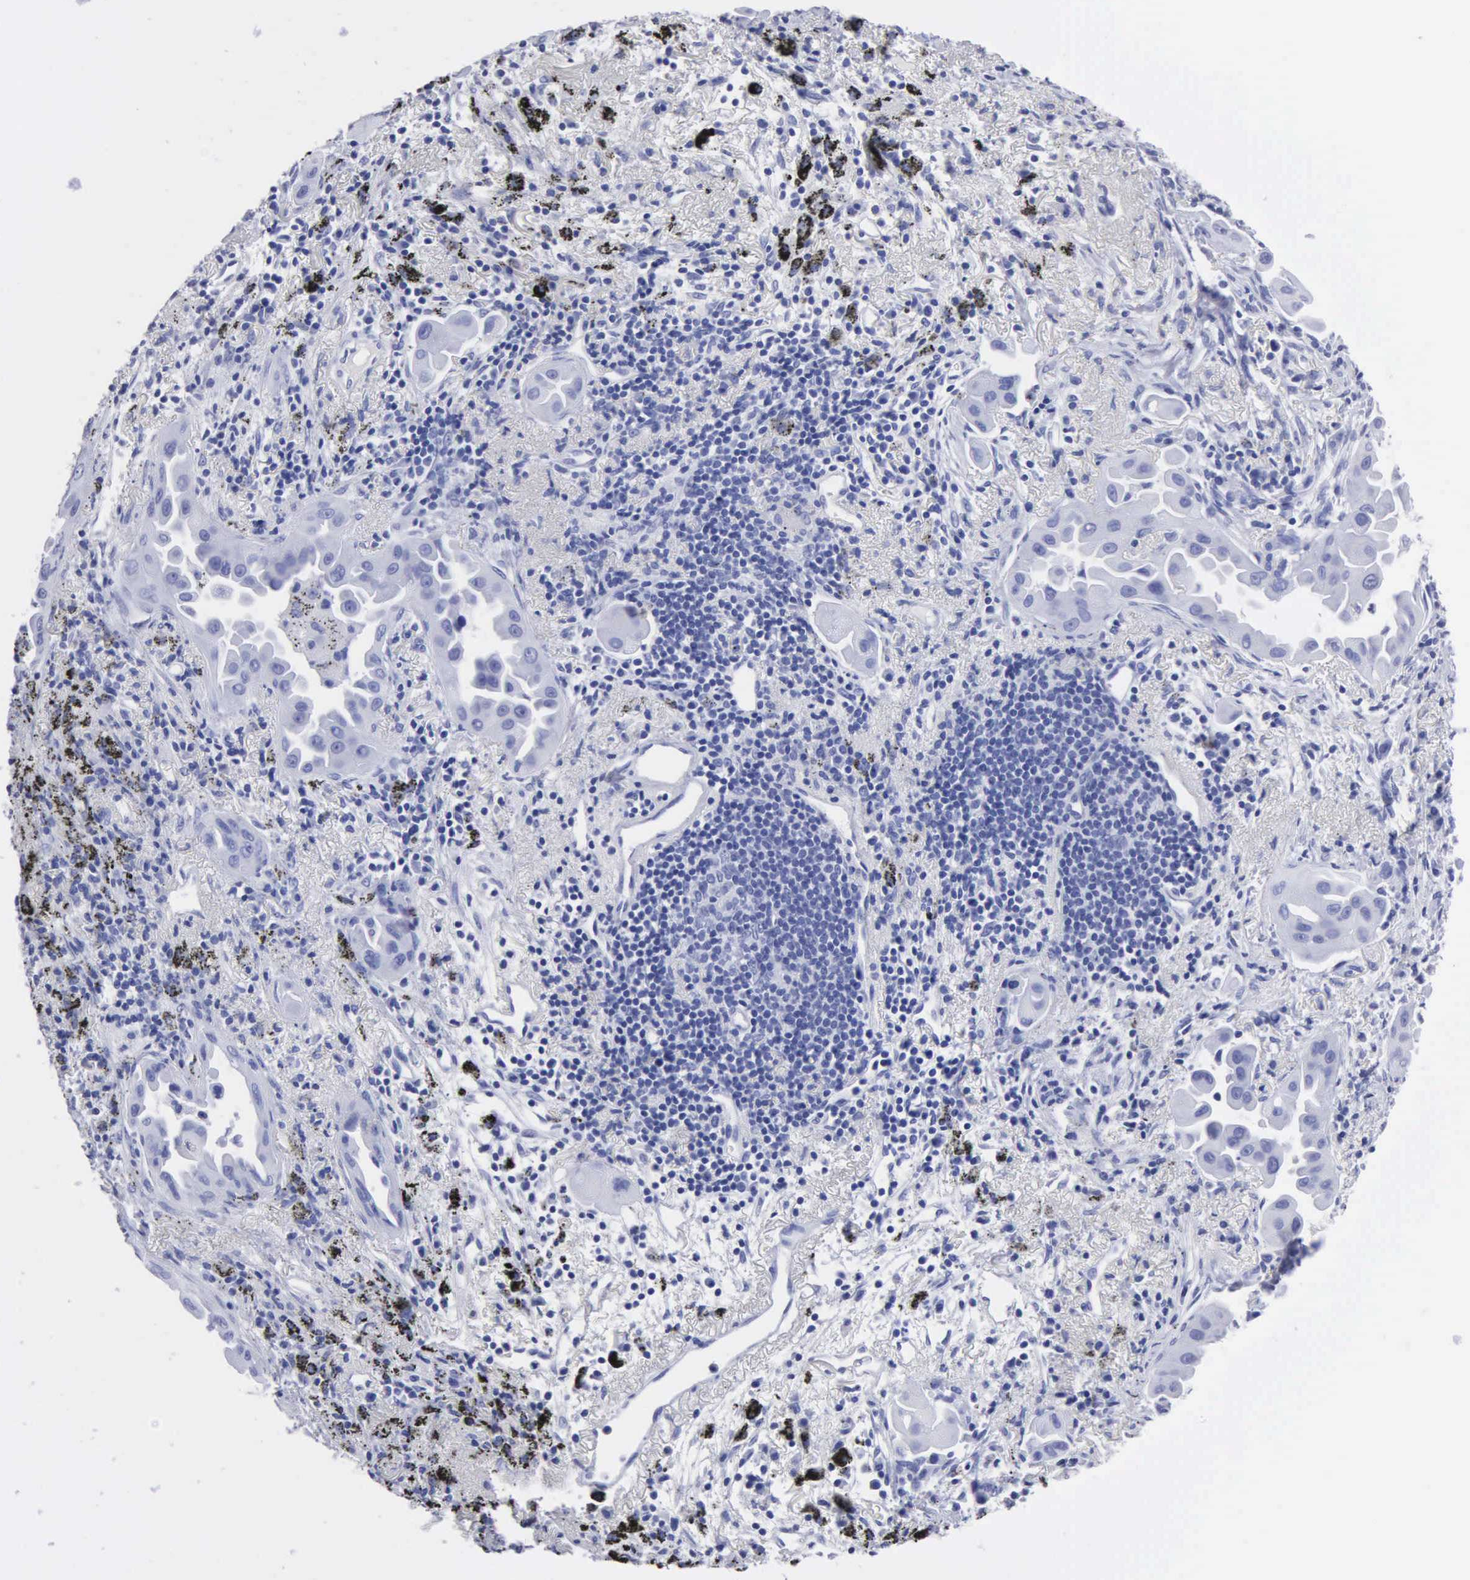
{"staining": {"intensity": "negative", "quantity": "none", "location": "none"}, "tissue": "lung cancer", "cell_type": "Tumor cells", "image_type": "cancer", "snomed": [{"axis": "morphology", "description": "Adenocarcinoma, NOS"}, {"axis": "topography", "description": "Lung"}], "caption": "Human lung cancer (adenocarcinoma) stained for a protein using IHC displays no positivity in tumor cells.", "gene": "CYP19A1", "patient": {"sex": "male", "age": 68}}